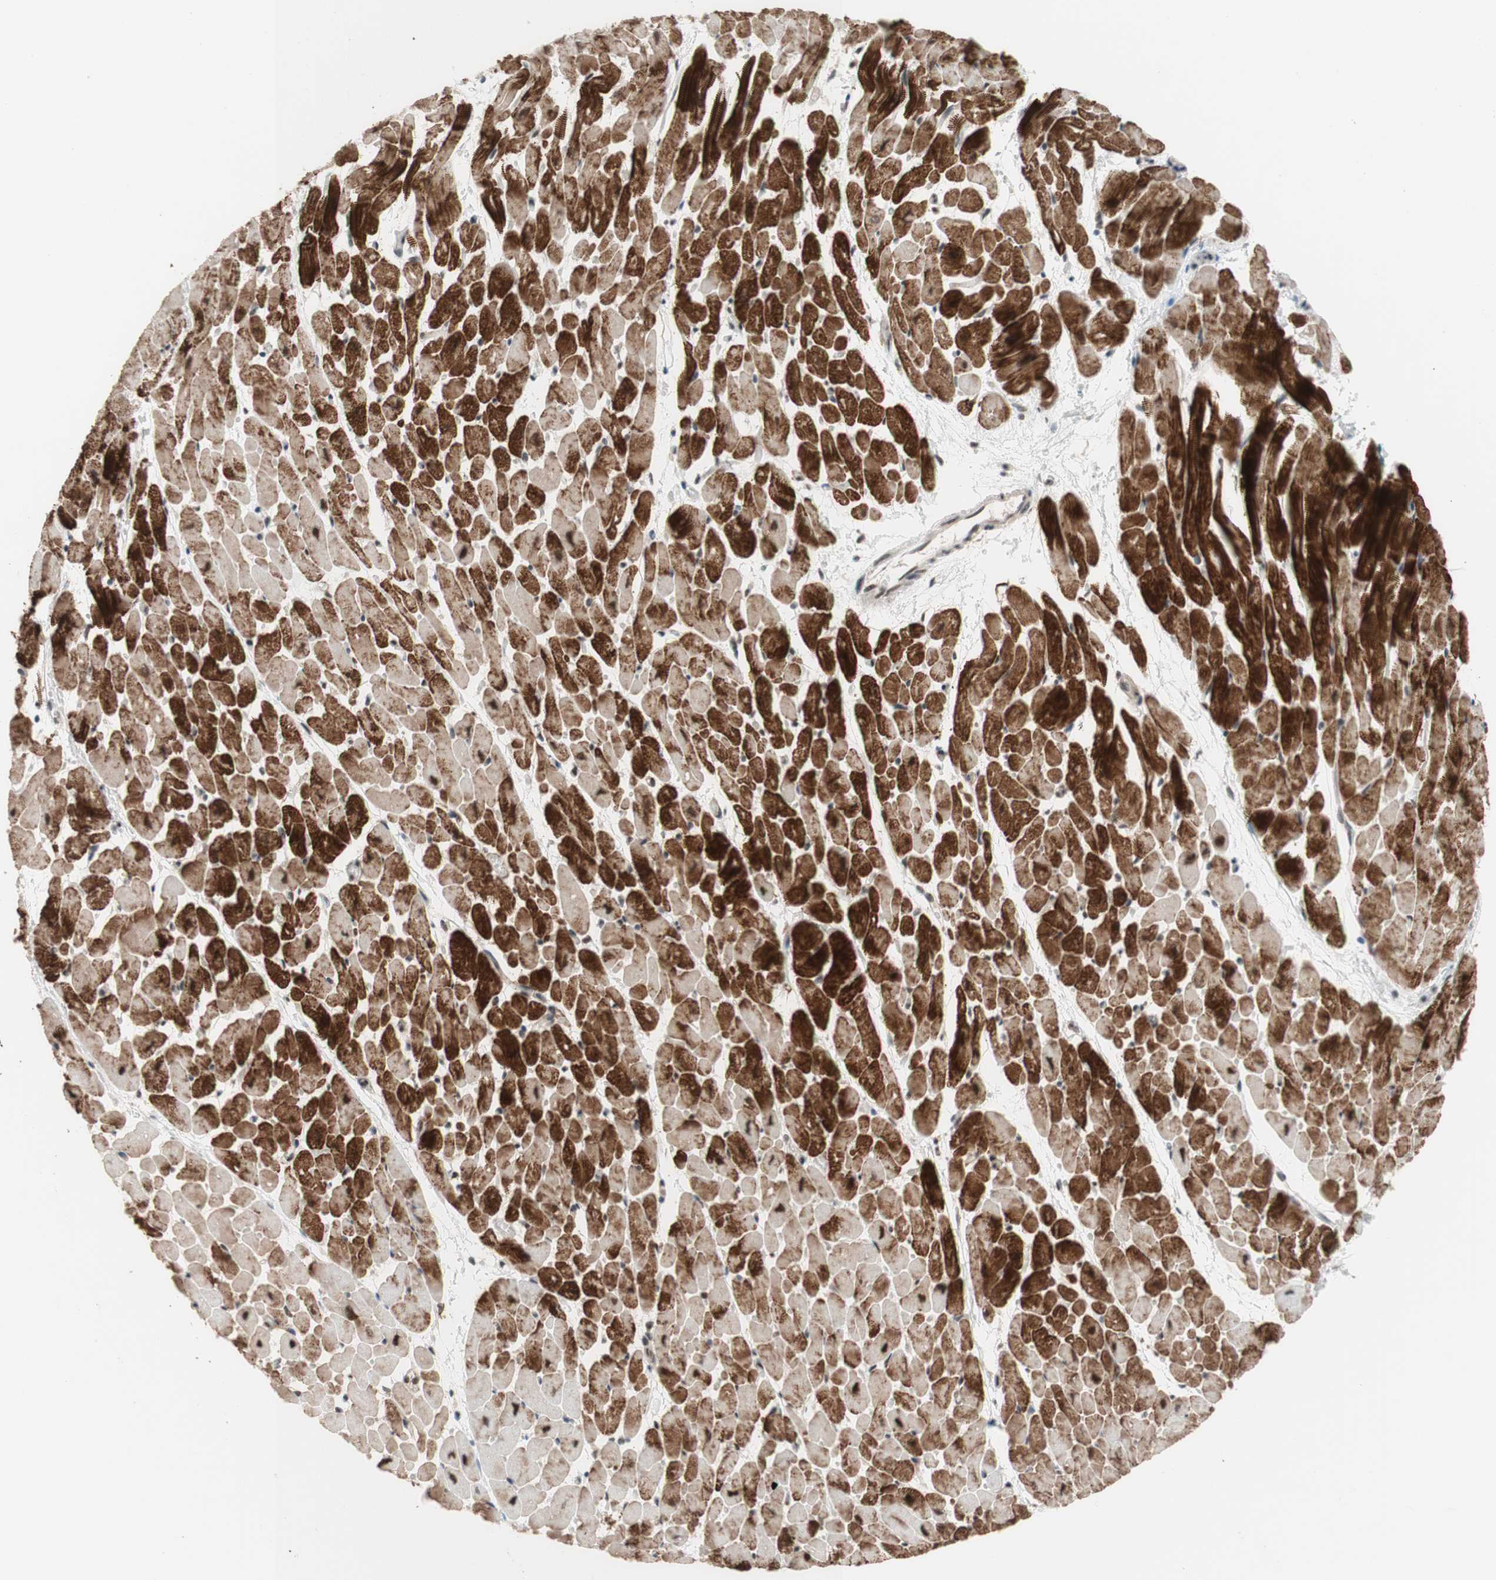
{"staining": {"intensity": "strong", "quantity": ">75%", "location": "cytoplasmic/membranous"}, "tissue": "heart muscle", "cell_type": "Cardiomyocytes", "image_type": "normal", "snomed": [{"axis": "morphology", "description": "Normal tissue, NOS"}, {"axis": "topography", "description": "Heart"}], "caption": "This image displays immunohistochemistry (IHC) staining of unremarkable human heart muscle, with high strong cytoplasmic/membranous expression in about >75% of cardiomyocytes.", "gene": "PRPF19", "patient": {"sex": "male", "age": 45}}